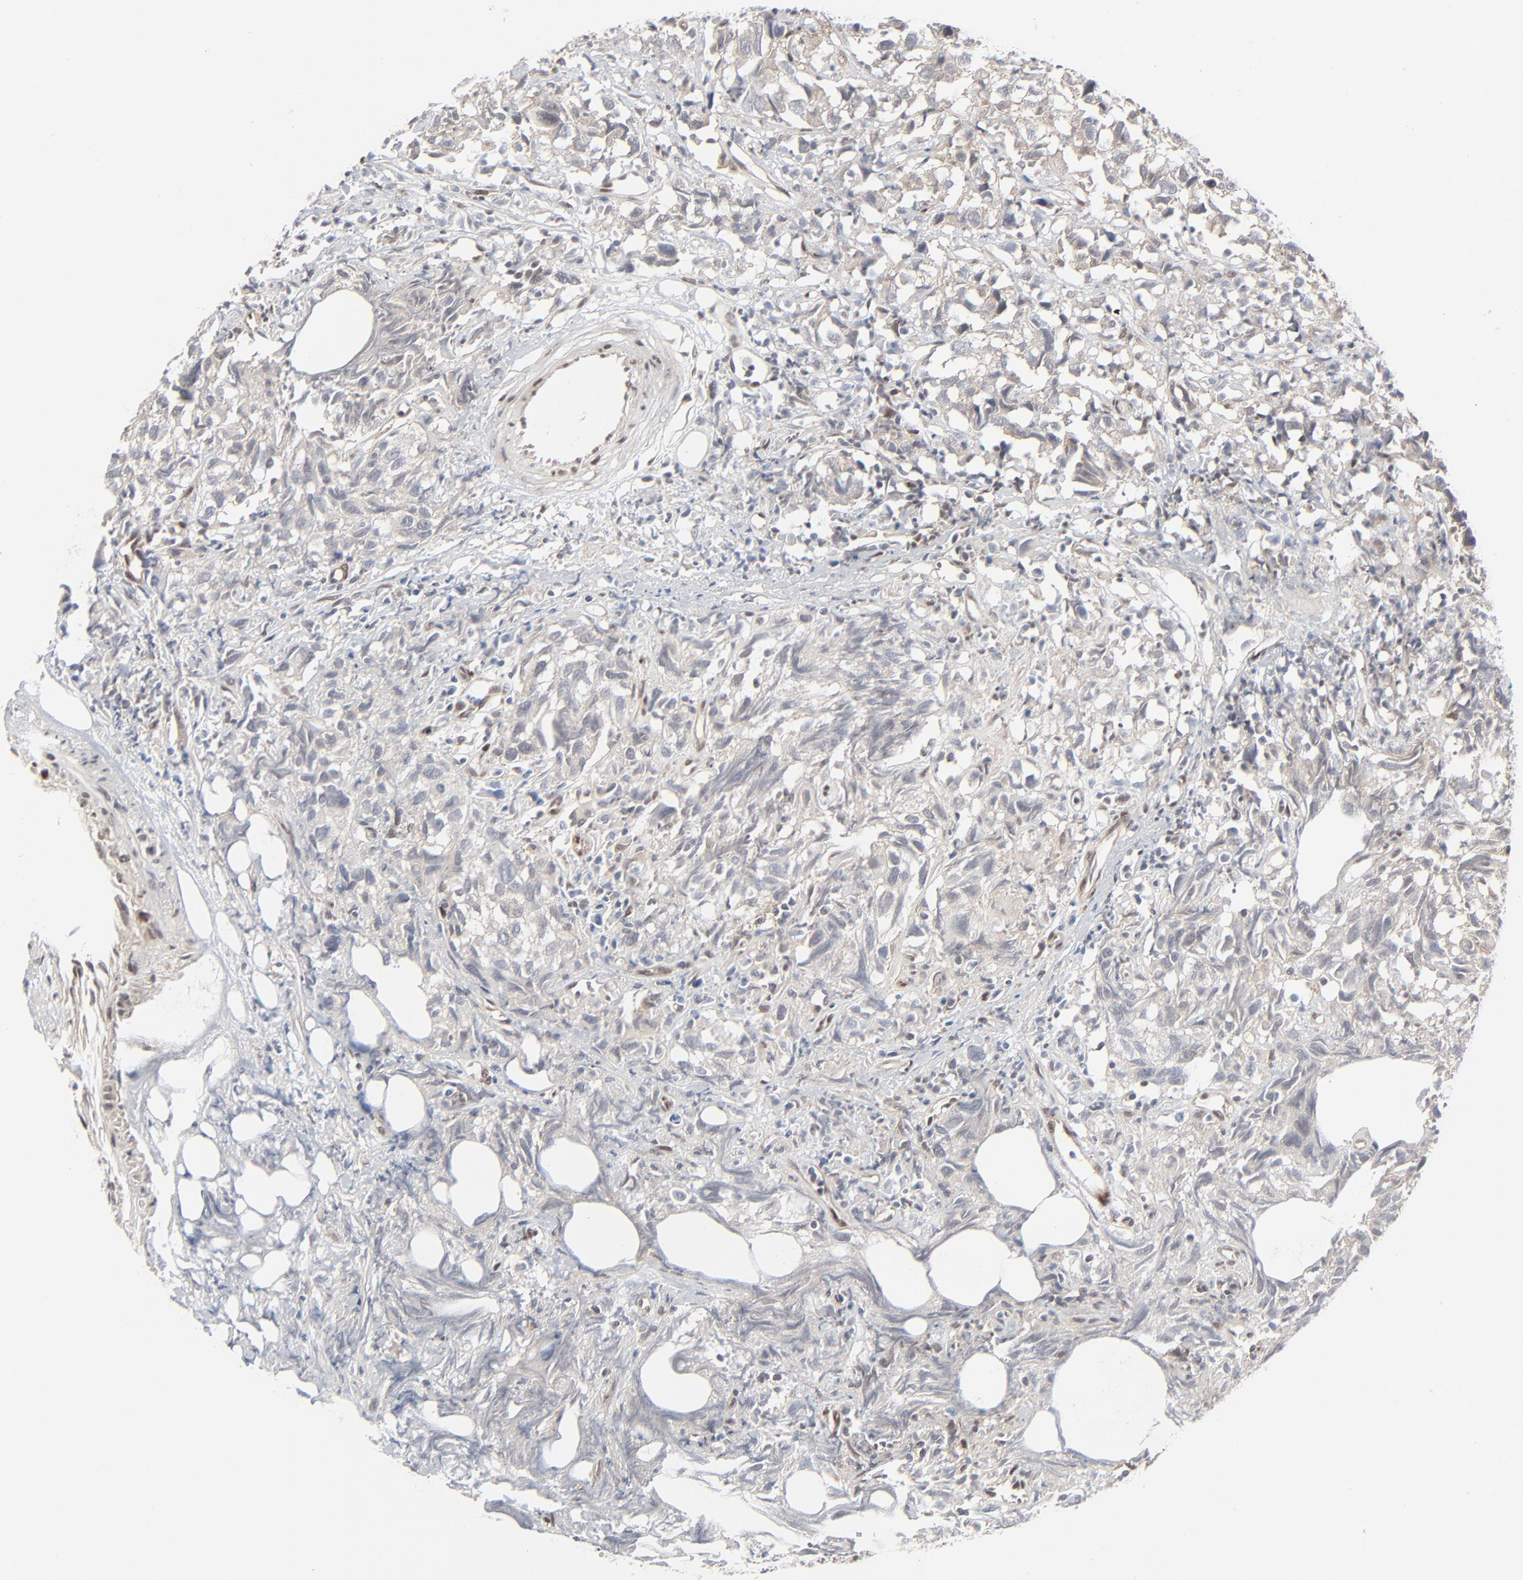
{"staining": {"intensity": "weak", "quantity": "<25%", "location": "nuclear"}, "tissue": "urothelial cancer", "cell_type": "Tumor cells", "image_type": "cancer", "snomed": [{"axis": "morphology", "description": "Urothelial carcinoma, High grade"}, {"axis": "topography", "description": "Urinary bladder"}], "caption": "High-grade urothelial carcinoma was stained to show a protein in brown. There is no significant positivity in tumor cells. (DAB IHC visualized using brightfield microscopy, high magnification).", "gene": "AKT1", "patient": {"sex": "female", "age": 75}}